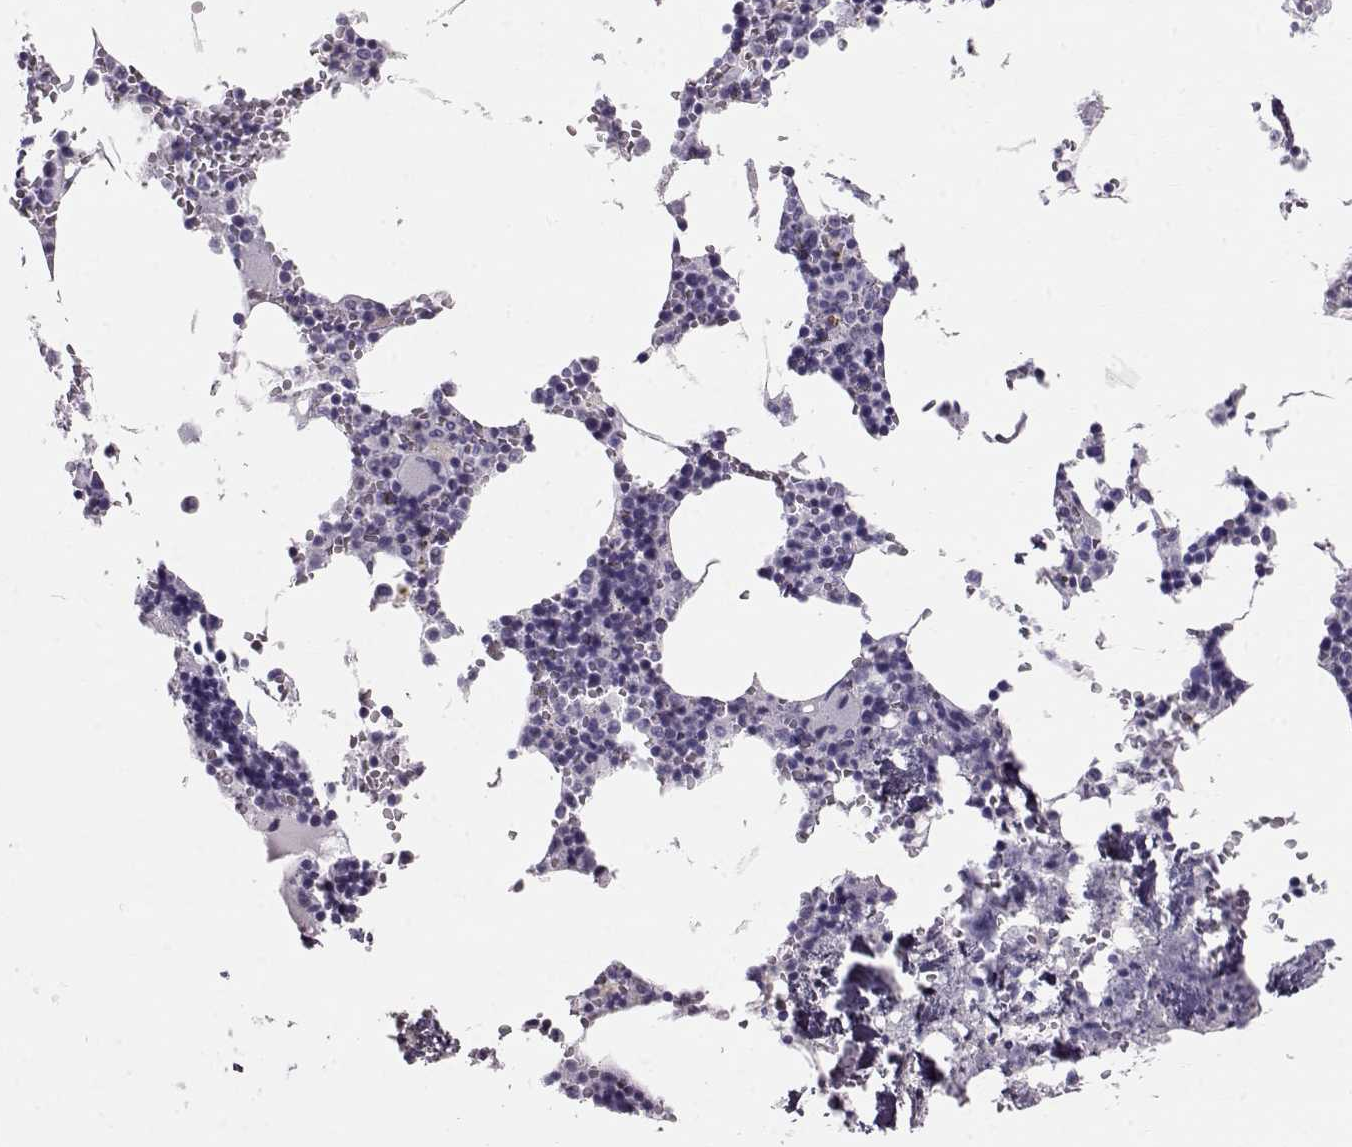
{"staining": {"intensity": "negative", "quantity": "none", "location": "none"}, "tissue": "bone marrow", "cell_type": "Hematopoietic cells", "image_type": "normal", "snomed": [{"axis": "morphology", "description": "Normal tissue, NOS"}, {"axis": "topography", "description": "Bone marrow"}], "caption": "Bone marrow stained for a protein using immunohistochemistry (IHC) exhibits no positivity hematopoietic cells.", "gene": "RD3", "patient": {"sex": "male", "age": 54}}